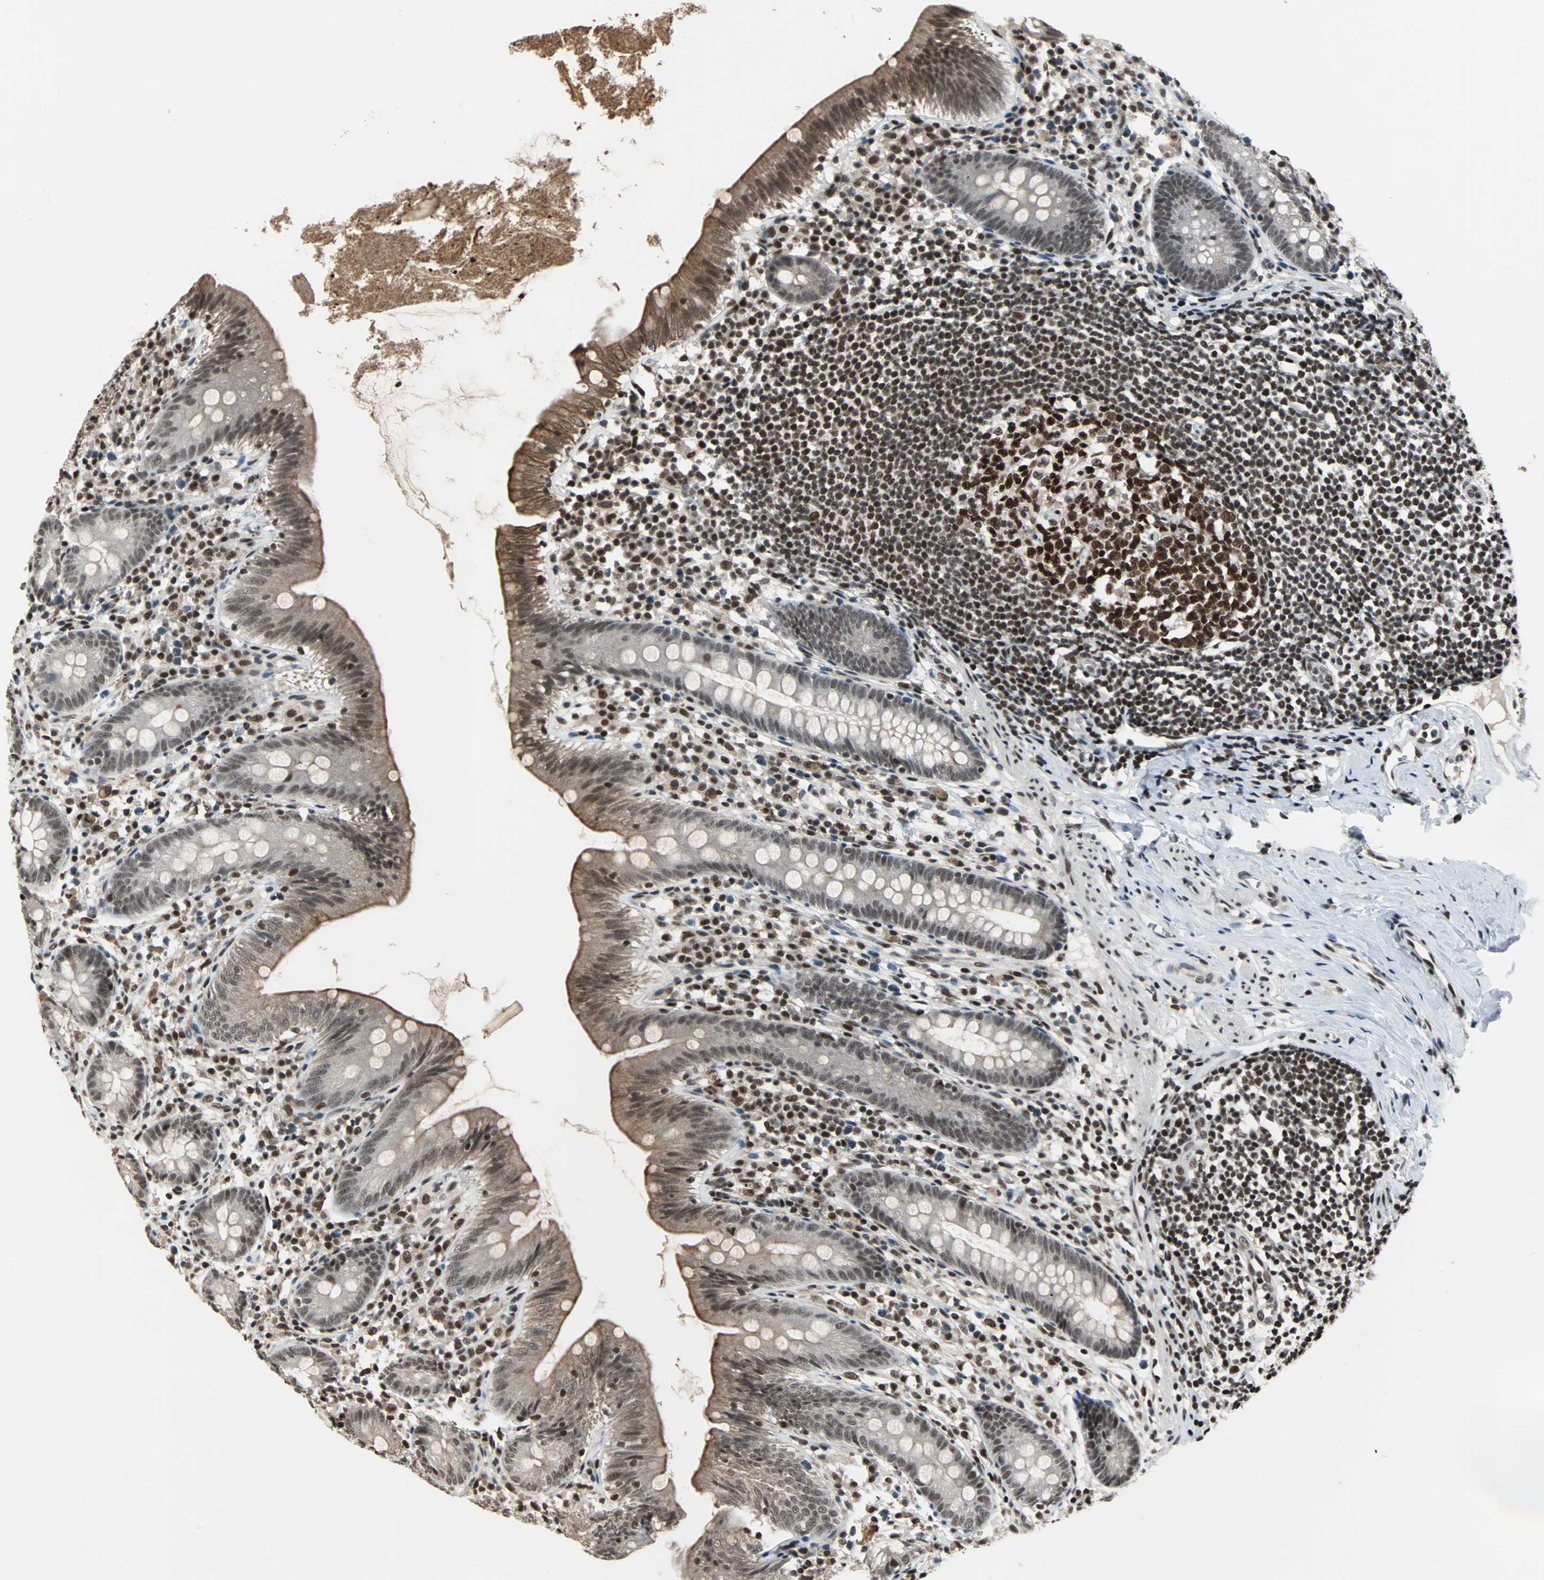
{"staining": {"intensity": "moderate", "quantity": ">75%", "location": "cytoplasmic/membranous,nuclear"}, "tissue": "appendix", "cell_type": "Glandular cells", "image_type": "normal", "snomed": [{"axis": "morphology", "description": "Normal tissue, NOS"}, {"axis": "topography", "description": "Appendix"}], "caption": "DAB (3,3'-diaminobenzidine) immunohistochemical staining of unremarkable appendix displays moderate cytoplasmic/membranous,nuclear protein expression in approximately >75% of glandular cells. (DAB (3,3'-diaminobenzidine) IHC, brown staining for protein, blue staining for nuclei).", "gene": "TERF2IP", "patient": {"sex": "male", "age": 52}}